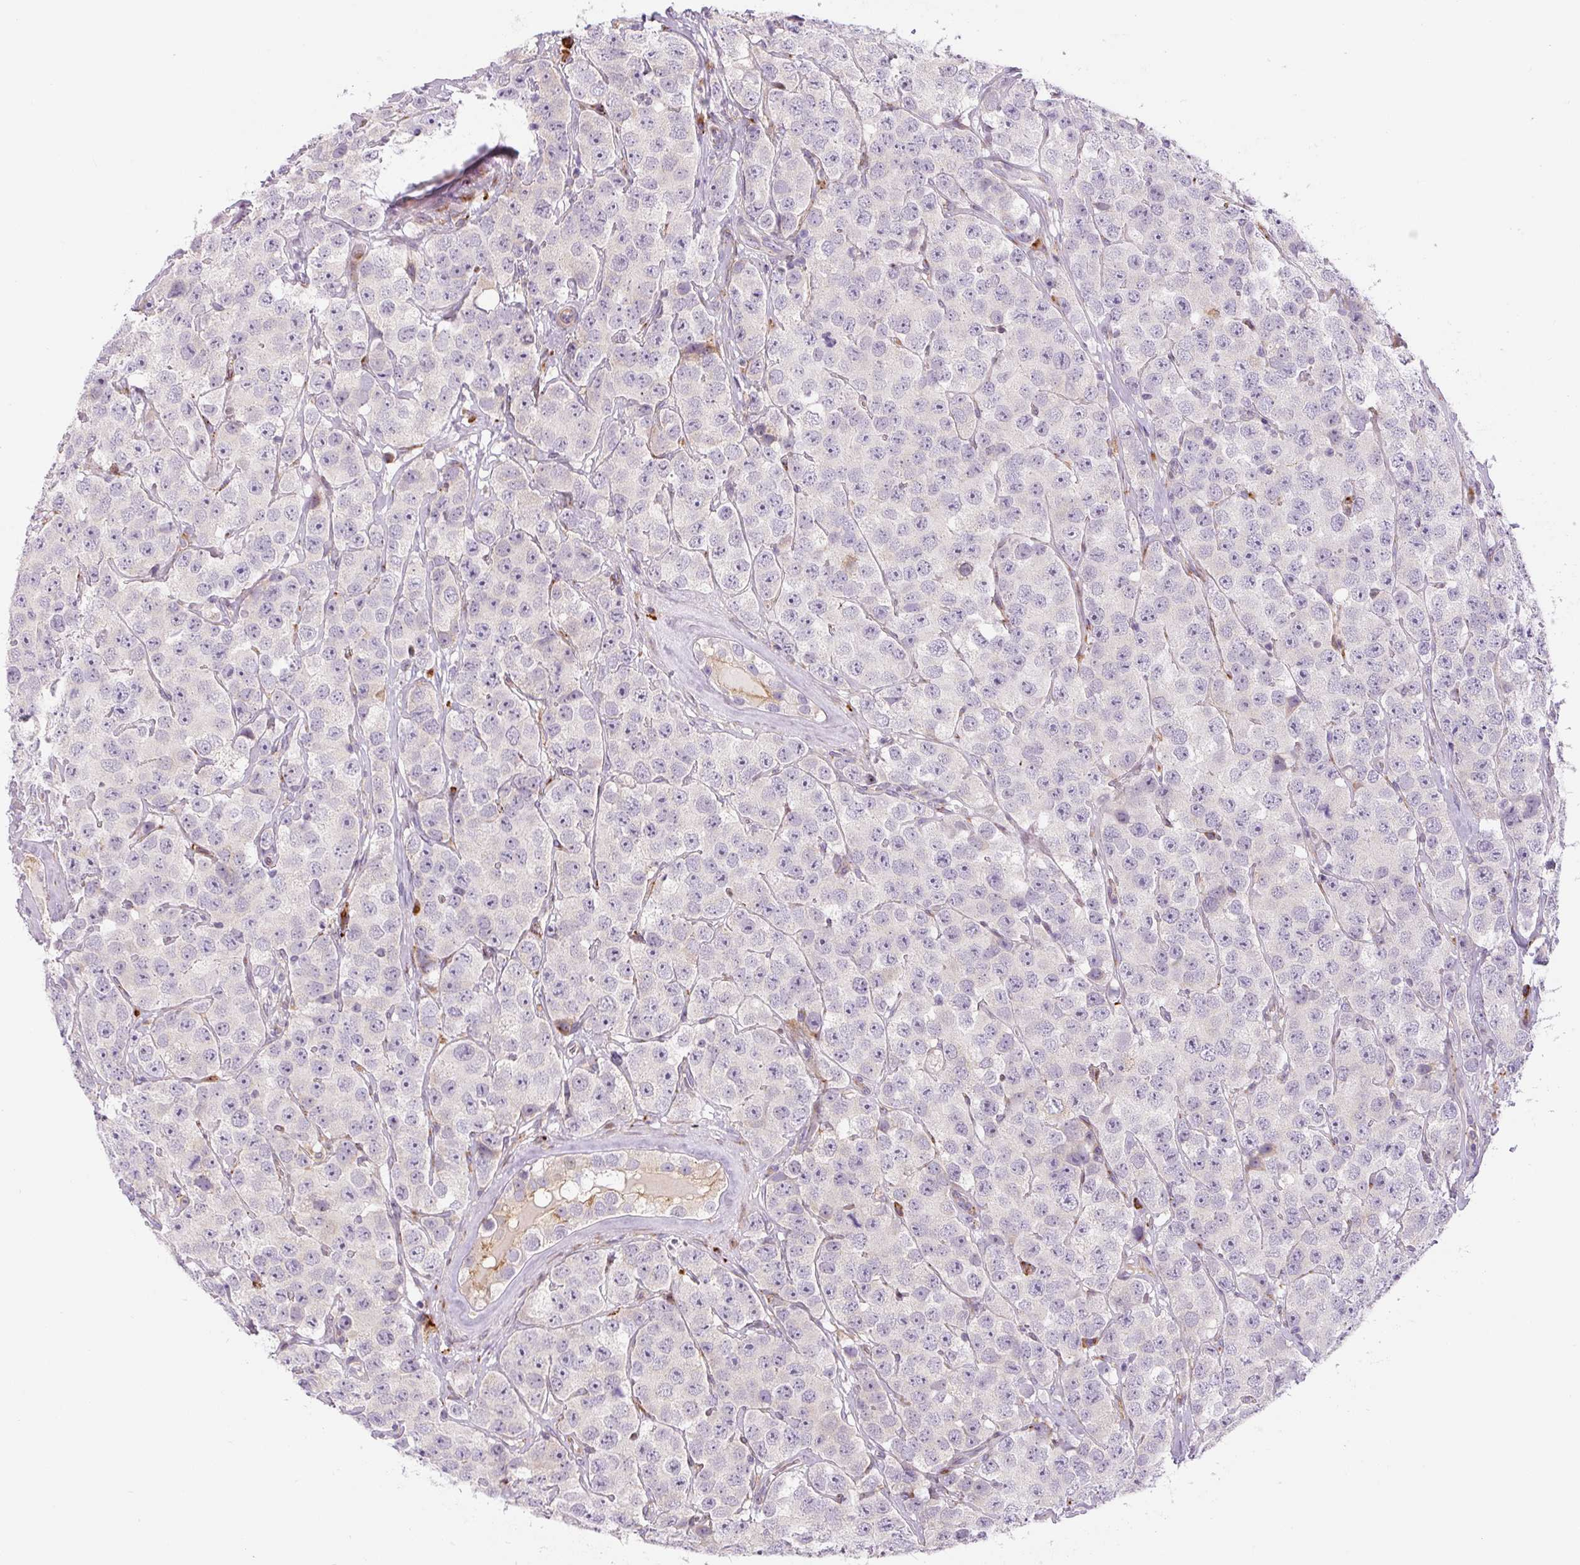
{"staining": {"intensity": "negative", "quantity": "none", "location": "none"}, "tissue": "testis cancer", "cell_type": "Tumor cells", "image_type": "cancer", "snomed": [{"axis": "morphology", "description": "Seminoma, NOS"}, {"axis": "topography", "description": "Testis"}], "caption": "IHC of human testis seminoma displays no expression in tumor cells.", "gene": "DISP3", "patient": {"sex": "male", "age": 28}}